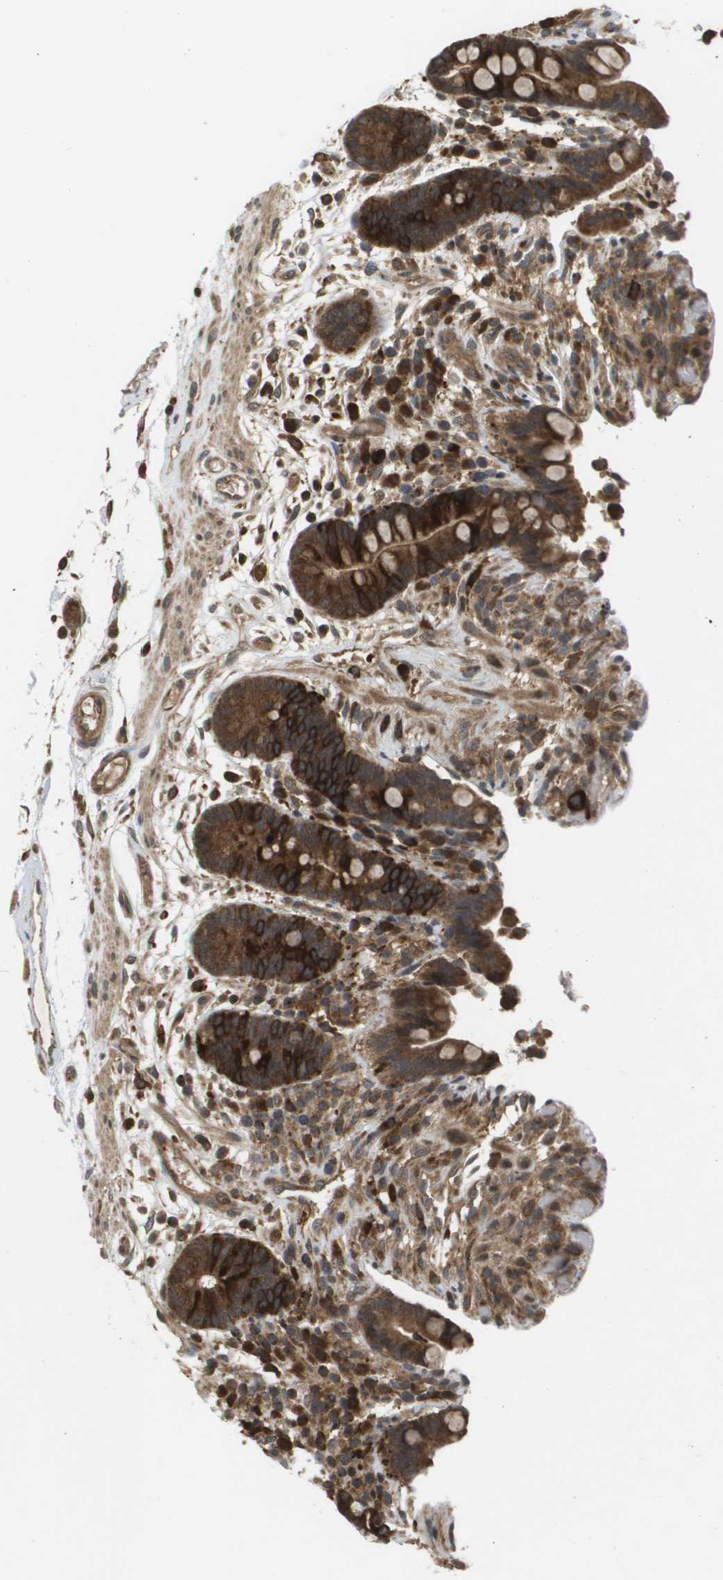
{"staining": {"intensity": "moderate", "quantity": ">75%", "location": "cytoplasmic/membranous"}, "tissue": "colon", "cell_type": "Endothelial cells", "image_type": "normal", "snomed": [{"axis": "morphology", "description": "Normal tissue, NOS"}, {"axis": "topography", "description": "Colon"}], "caption": "Immunohistochemical staining of unremarkable human colon displays medium levels of moderate cytoplasmic/membranous expression in approximately >75% of endothelial cells. Using DAB (3,3'-diaminobenzidine) (brown) and hematoxylin (blue) stains, captured at high magnification using brightfield microscopy.", "gene": "KIF11", "patient": {"sex": "male", "age": 73}}